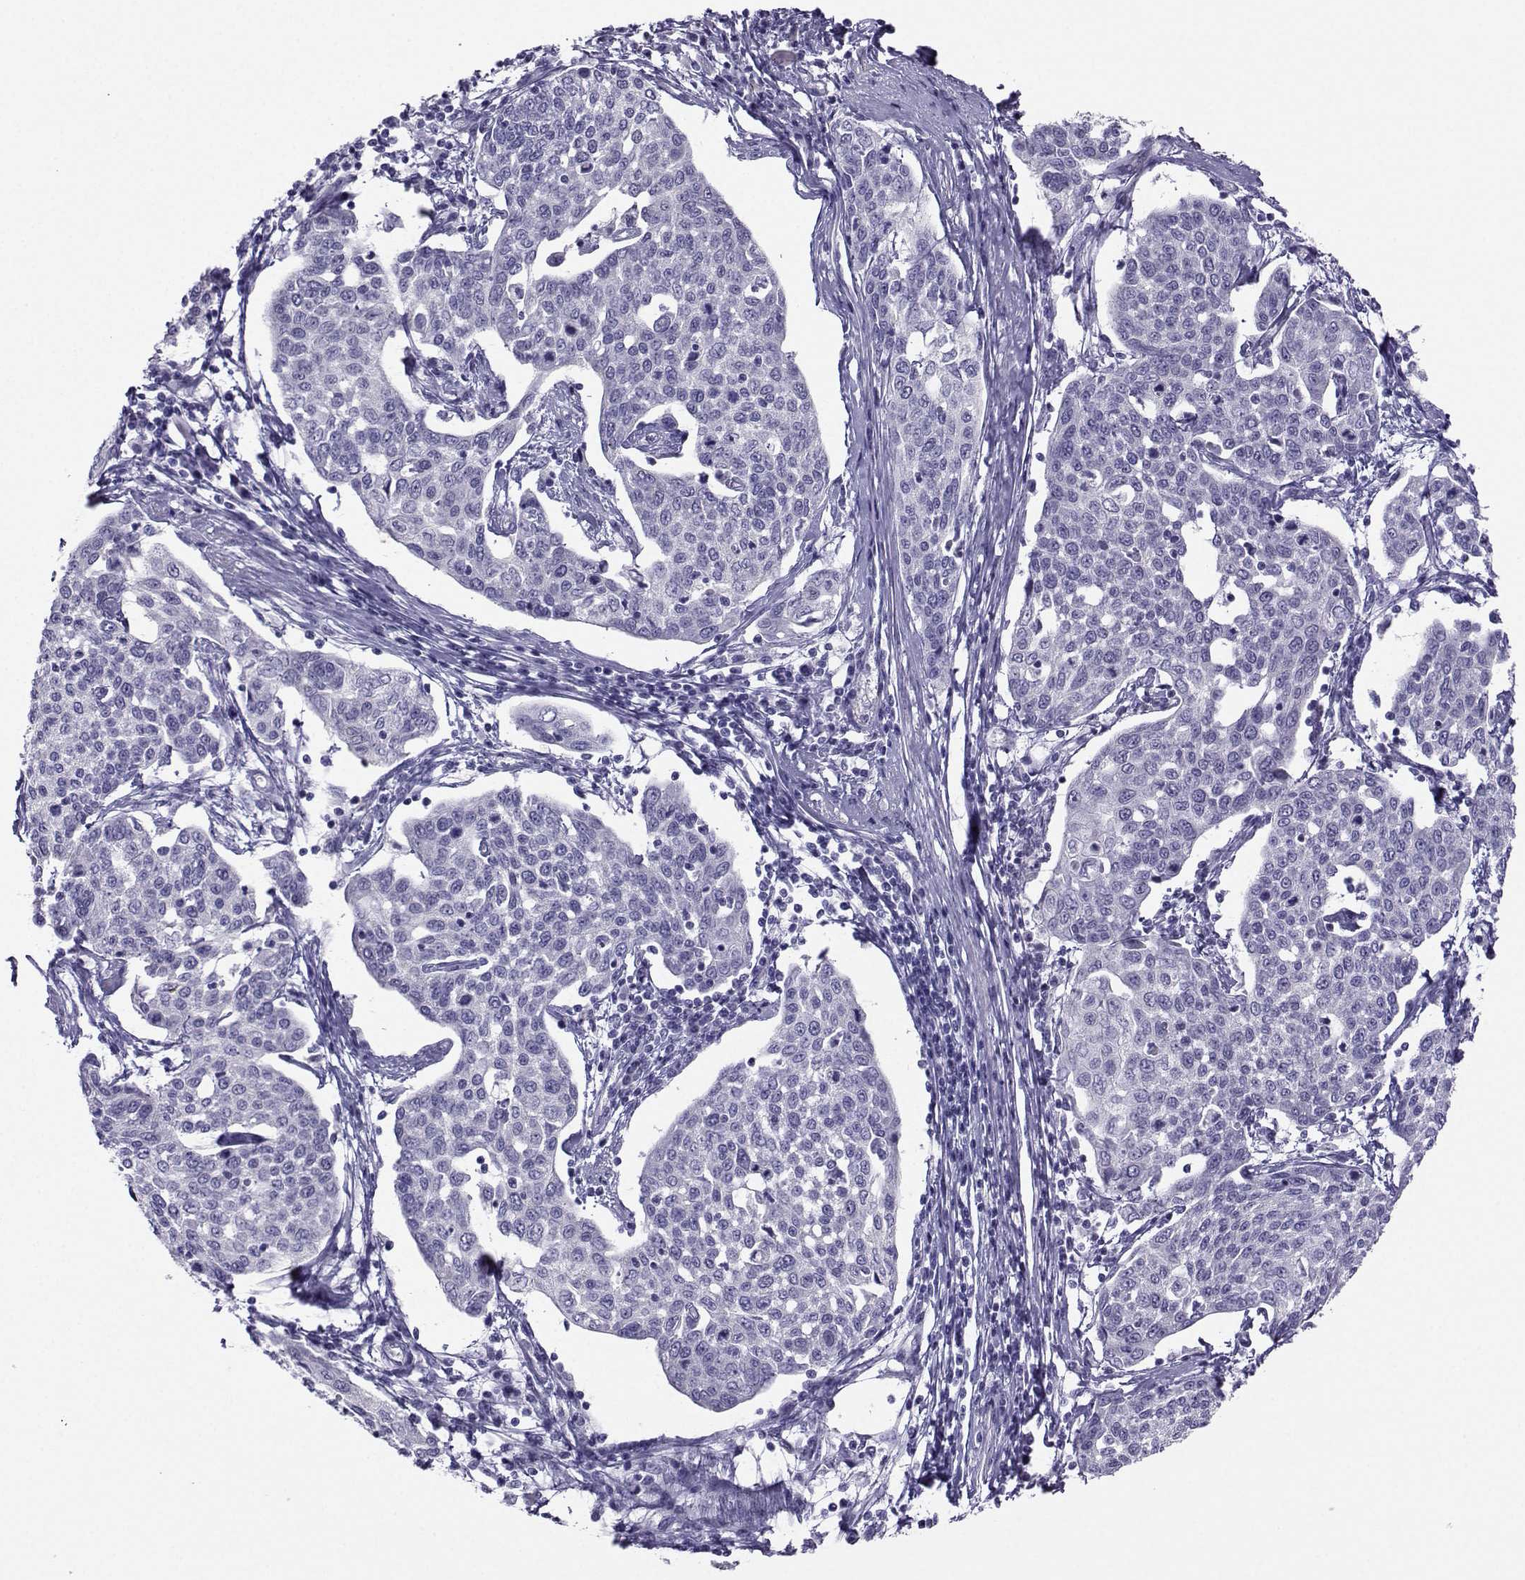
{"staining": {"intensity": "negative", "quantity": "none", "location": "none"}, "tissue": "cervical cancer", "cell_type": "Tumor cells", "image_type": "cancer", "snomed": [{"axis": "morphology", "description": "Squamous cell carcinoma, NOS"}, {"axis": "topography", "description": "Cervix"}], "caption": "This is an IHC photomicrograph of human squamous cell carcinoma (cervical). There is no staining in tumor cells.", "gene": "FBXO24", "patient": {"sex": "female", "age": 34}}